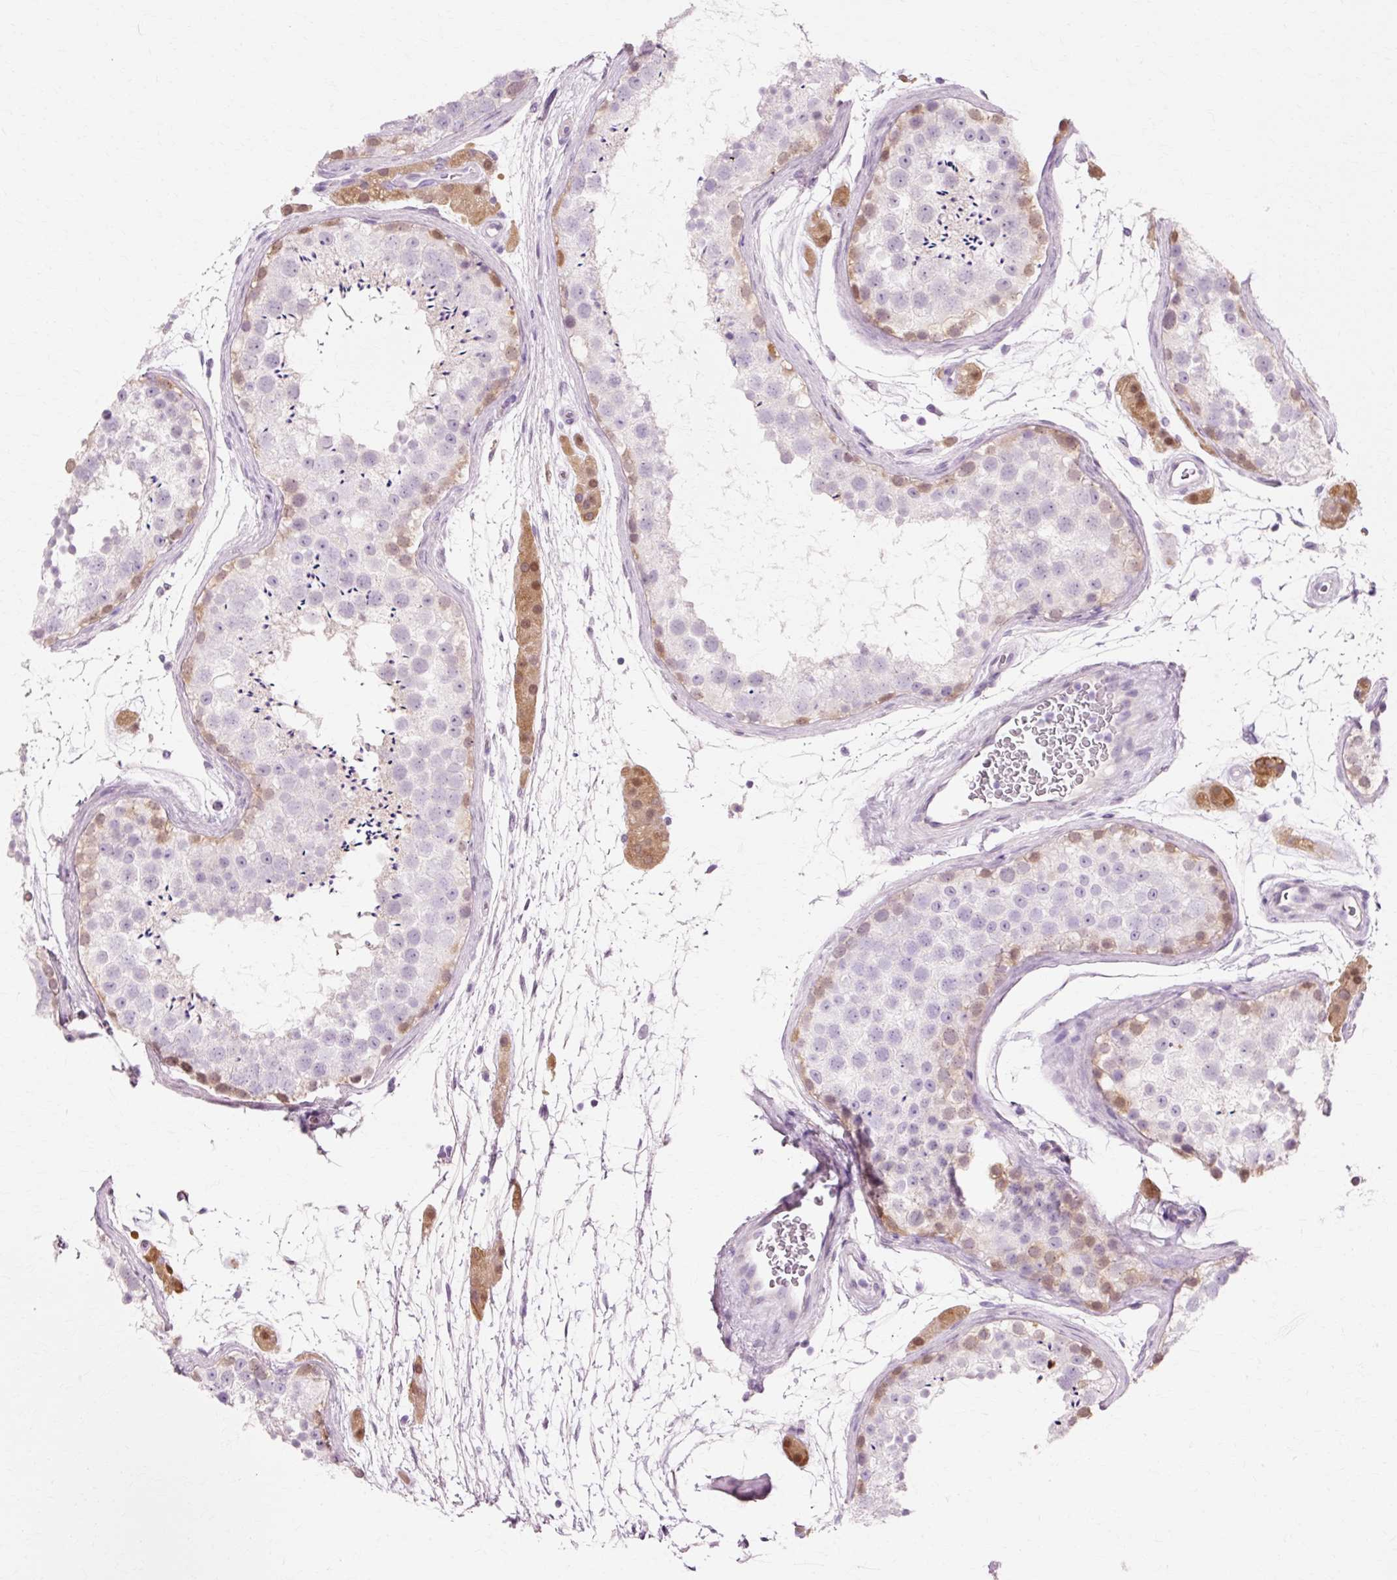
{"staining": {"intensity": "moderate", "quantity": "<25%", "location": "cytoplasmic/membranous,nuclear"}, "tissue": "testis", "cell_type": "Cells in seminiferous ducts", "image_type": "normal", "snomed": [{"axis": "morphology", "description": "Normal tissue, NOS"}, {"axis": "topography", "description": "Testis"}], "caption": "Immunohistochemistry image of unremarkable human testis stained for a protein (brown), which reveals low levels of moderate cytoplasmic/membranous,nuclear expression in approximately <25% of cells in seminiferous ducts.", "gene": "VN1R2", "patient": {"sex": "male", "age": 41}}